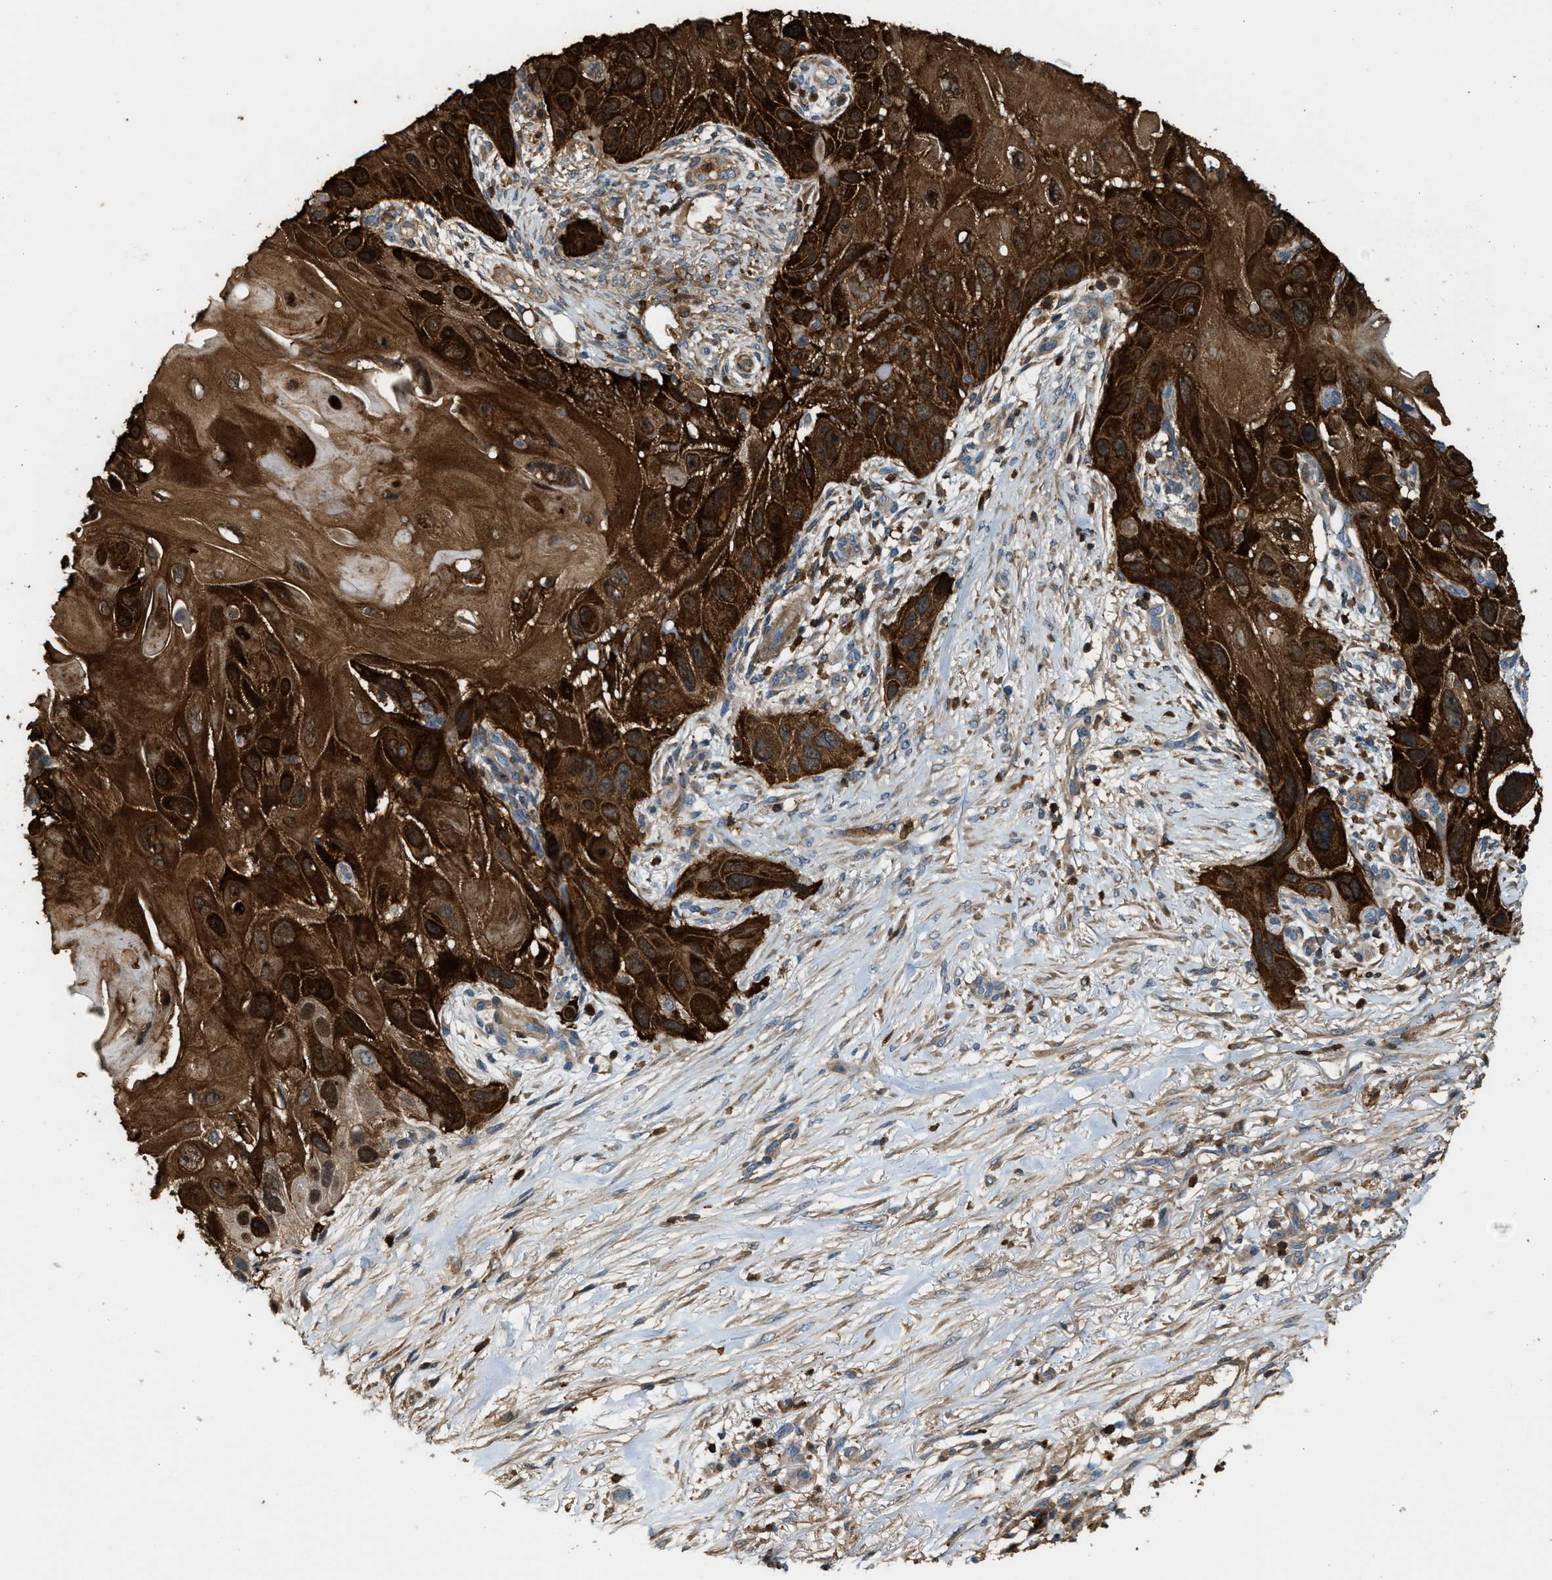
{"staining": {"intensity": "strong", "quantity": ">75%", "location": "cytoplasmic/membranous"}, "tissue": "skin cancer", "cell_type": "Tumor cells", "image_type": "cancer", "snomed": [{"axis": "morphology", "description": "Squamous cell carcinoma, NOS"}, {"axis": "topography", "description": "Skin"}], "caption": "A high-resolution micrograph shows immunohistochemistry (IHC) staining of skin cancer, which shows strong cytoplasmic/membranous positivity in approximately >75% of tumor cells.", "gene": "SERPINB5", "patient": {"sex": "female", "age": 77}}